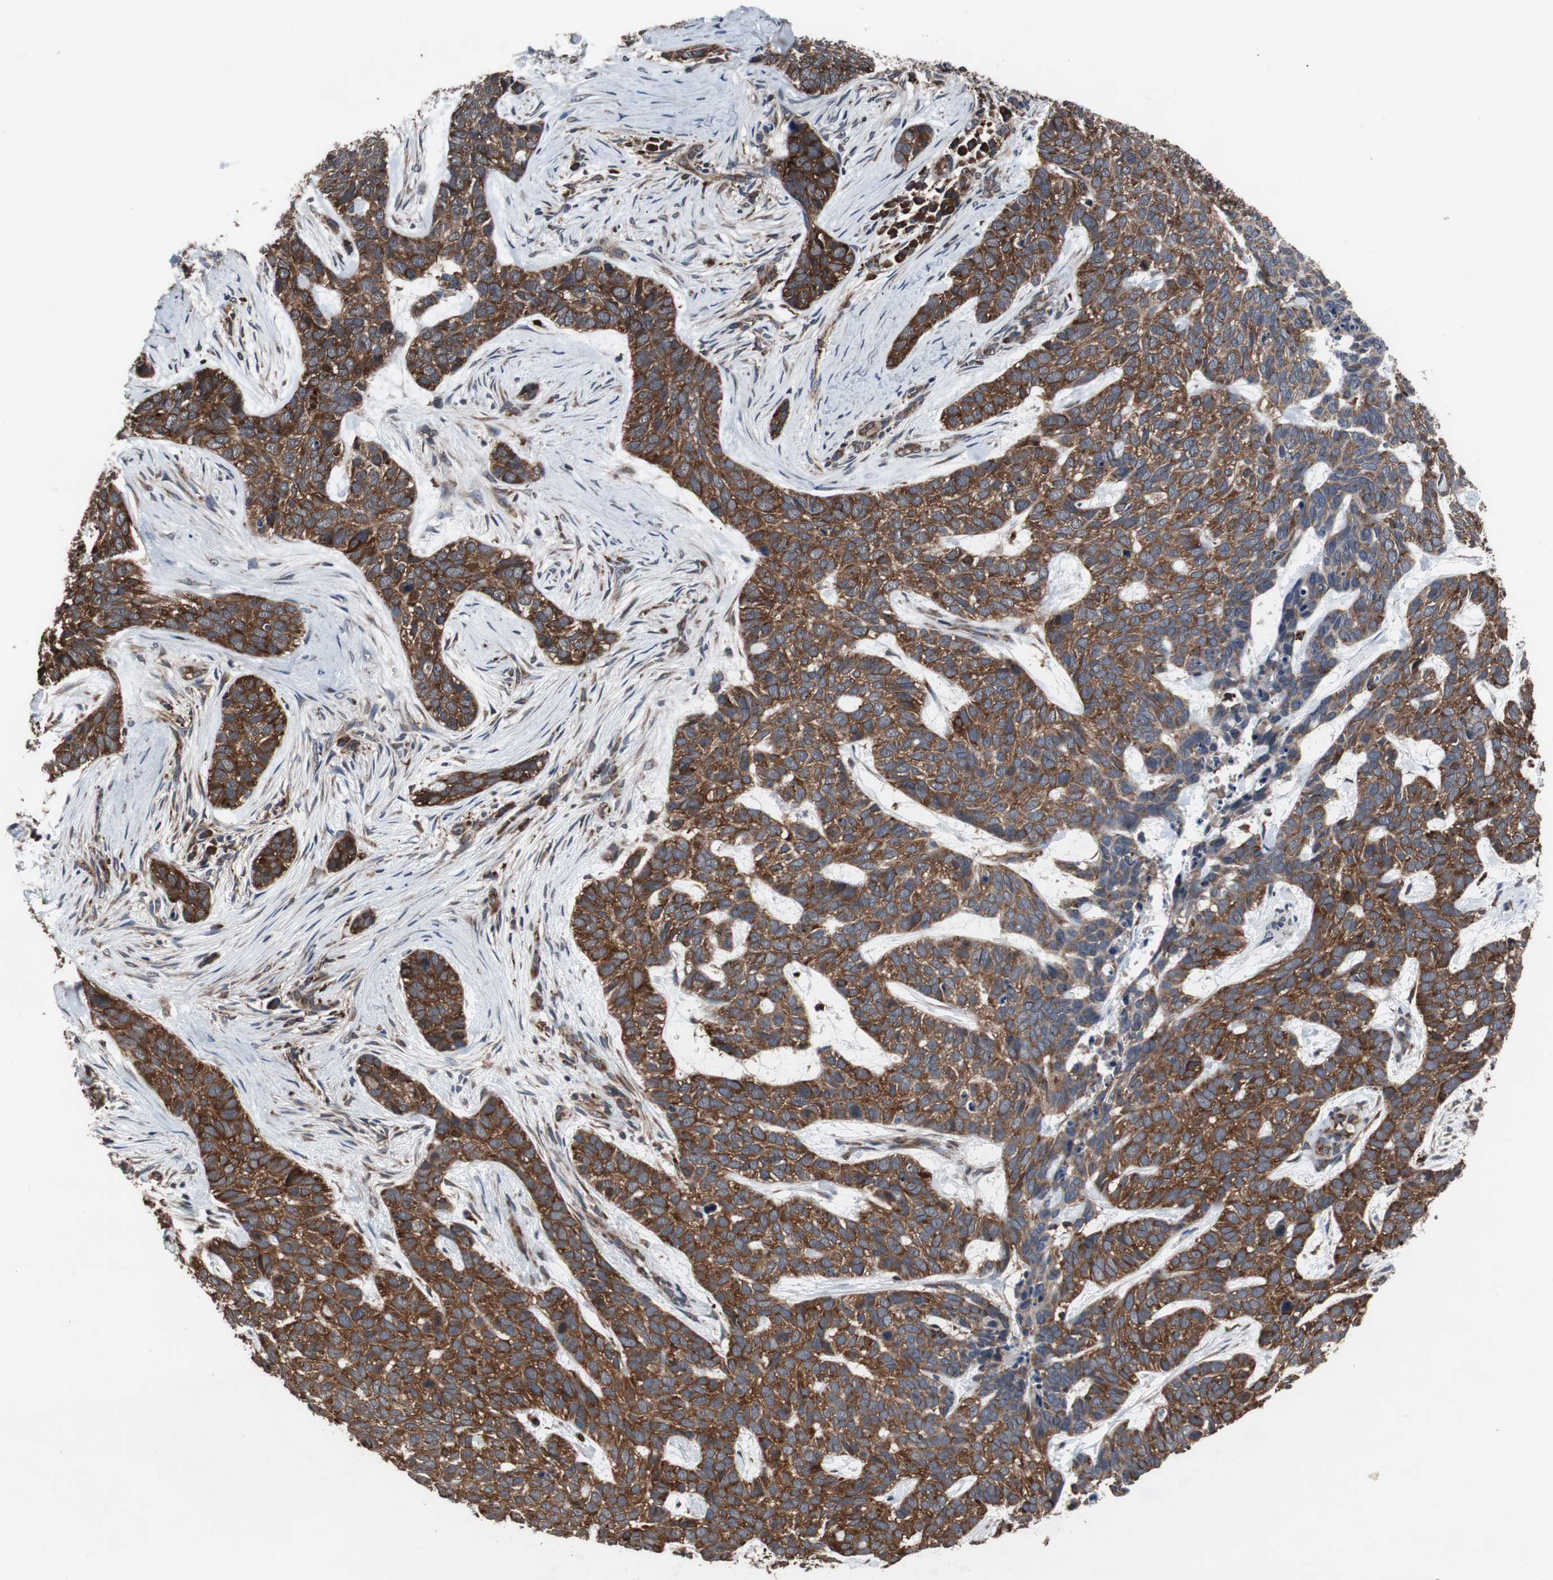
{"staining": {"intensity": "strong", "quantity": ">75%", "location": "cytoplasmic/membranous"}, "tissue": "skin cancer", "cell_type": "Tumor cells", "image_type": "cancer", "snomed": [{"axis": "morphology", "description": "Basal cell carcinoma"}, {"axis": "topography", "description": "Skin"}], "caption": "Skin basal cell carcinoma was stained to show a protein in brown. There is high levels of strong cytoplasmic/membranous expression in about >75% of tumor cells.", "gene": "USP10", "patient": {"sex": "male", "age": 87}}